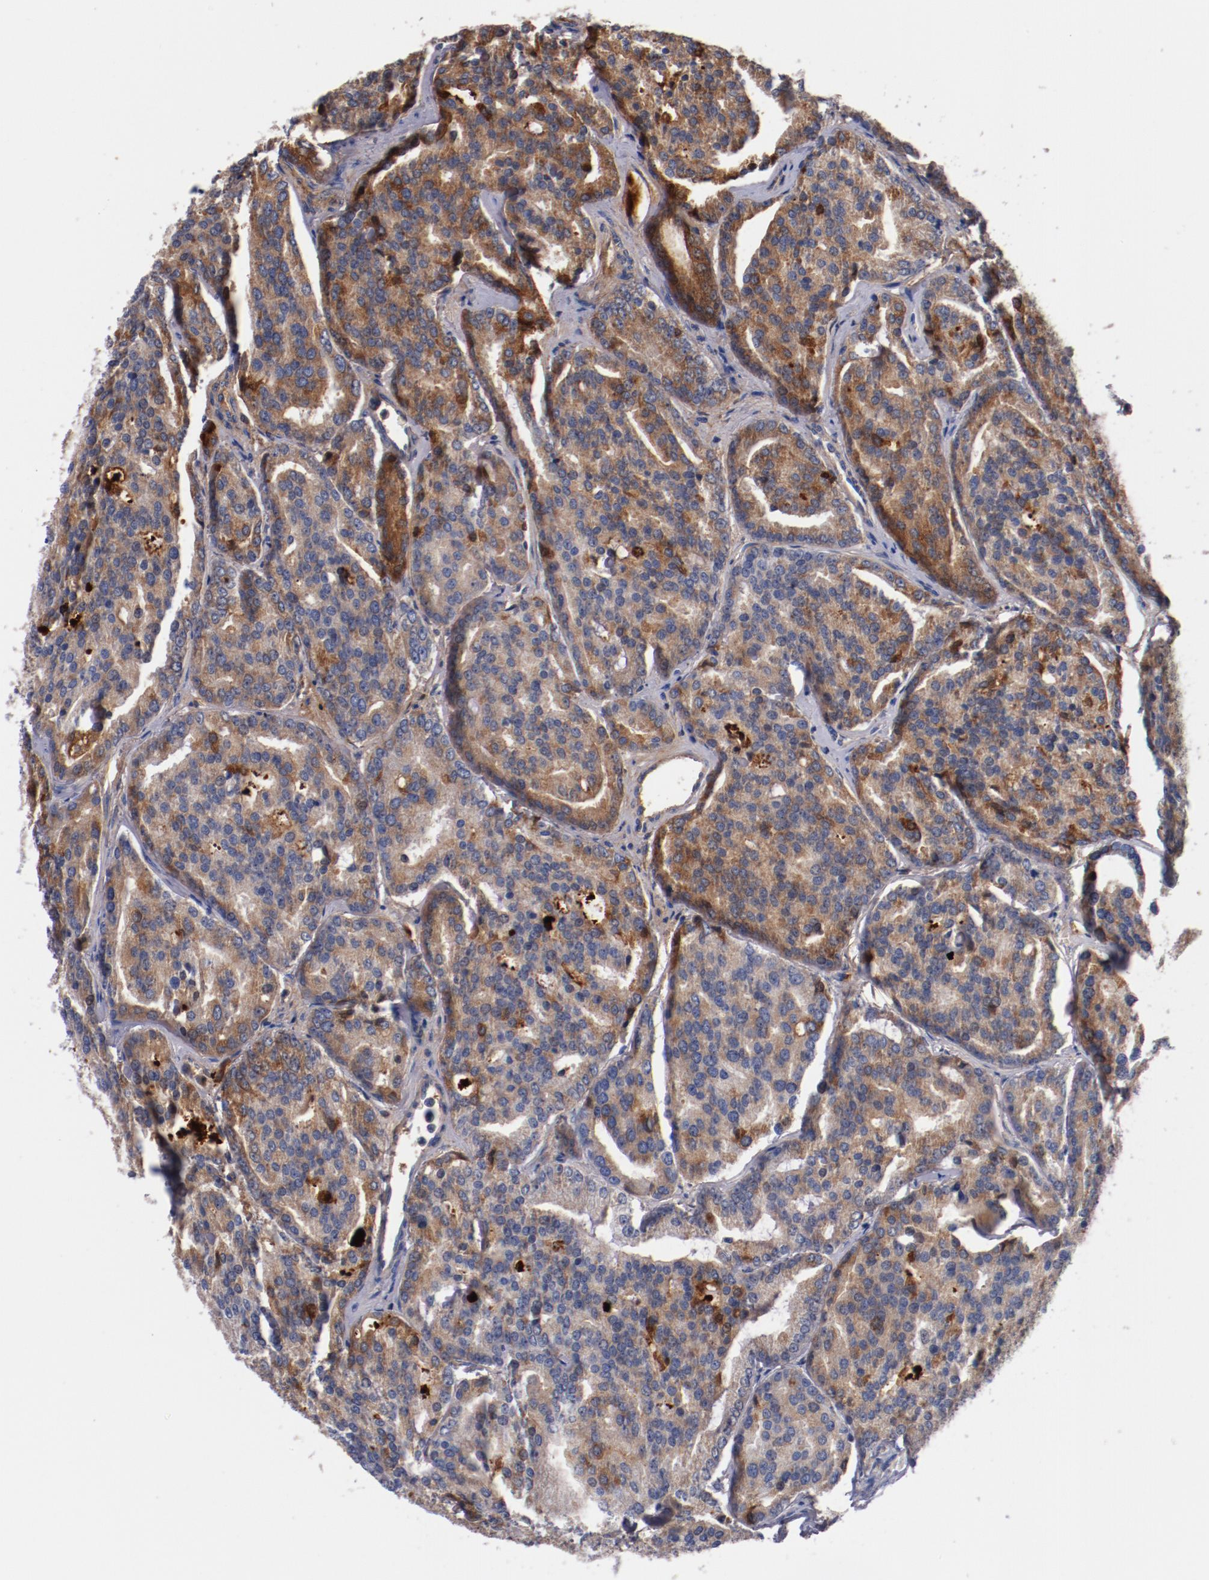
{"staining": {"intensity": "moderate", "quantity": ">75%", "location": "cytoplasmic/membranous"}, "tissue": "prostate cancer", "cell_type": "Tumor cells", "image_type": "cancer", "snomed": [{"axis": "morphology", "description": "Adenocarcinoma, High grade"}, {"axis": "topography", "description": "Prostate"}], "caption": "Adenocarcinoma (high-grade) (prostate) was stained to show a protein in brown. There is medium levels of moderate cytoplasmic/membranous positivity in about >75% of tumor cells.", "gene": "CNTNAP2", "patient": {"sex": "male", "age": 64}}